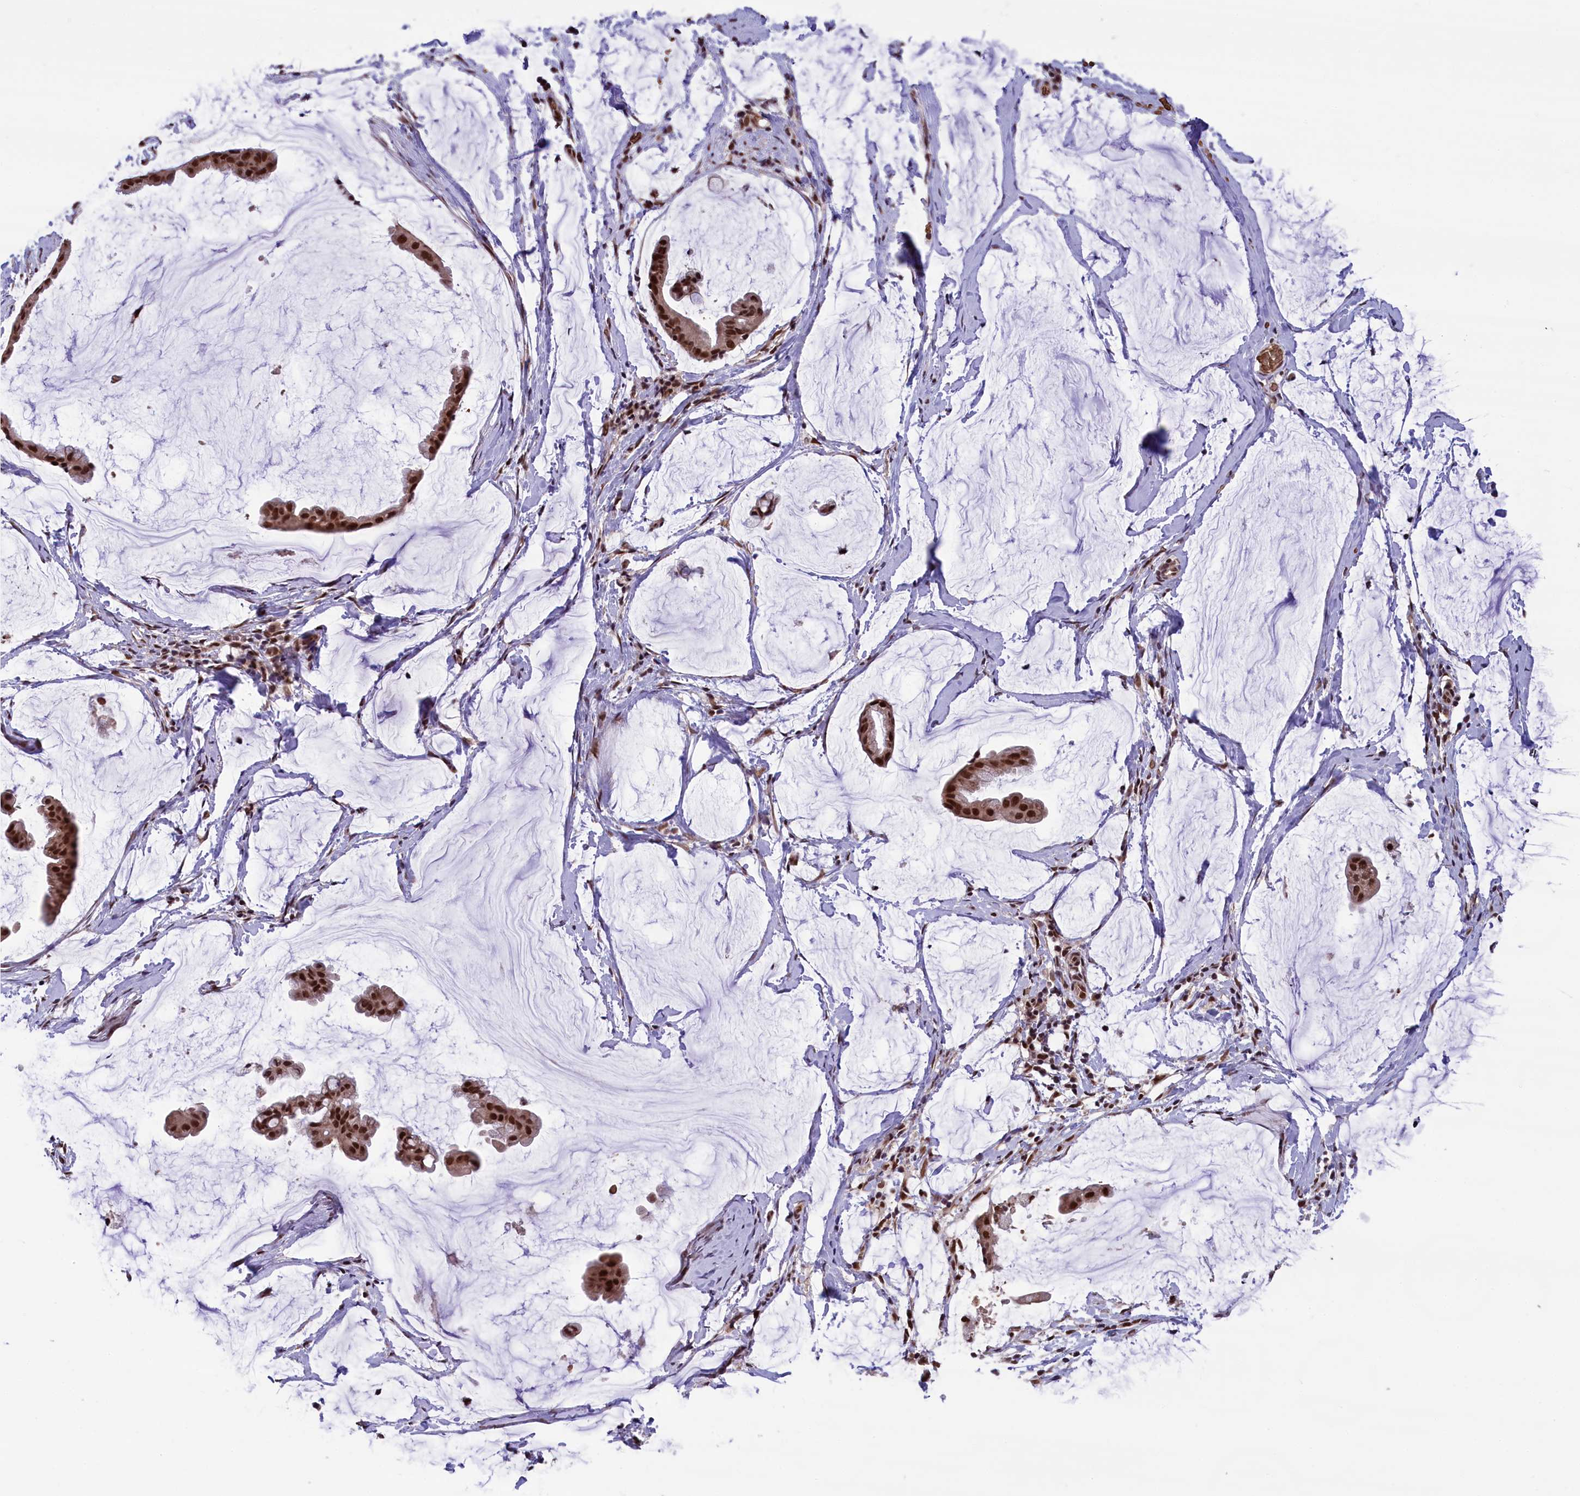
{"staining": {"intensity": "strong", "quantity": ">75%", "location": "cytoplasmic/membranous,nuclear"}, "tissue": "ovarian cancer", "cell_type": "Tumor cells", "image_type": "cancer", "snomed": [{"axis": "morphology", "description": "Cystadenocarcinoma, mucinous, NOS"}, {"axis": "topography", "description": "Ovary"}], "caption": "Strong cytoplasmic/membranous and nuclear staining is identified in approximately >75% of tumor cells in mucinous cystadenocarcinoma (ovarian).", "gene": "MPHOSPH8", "patient": {"sex": "female", "age": 73}}